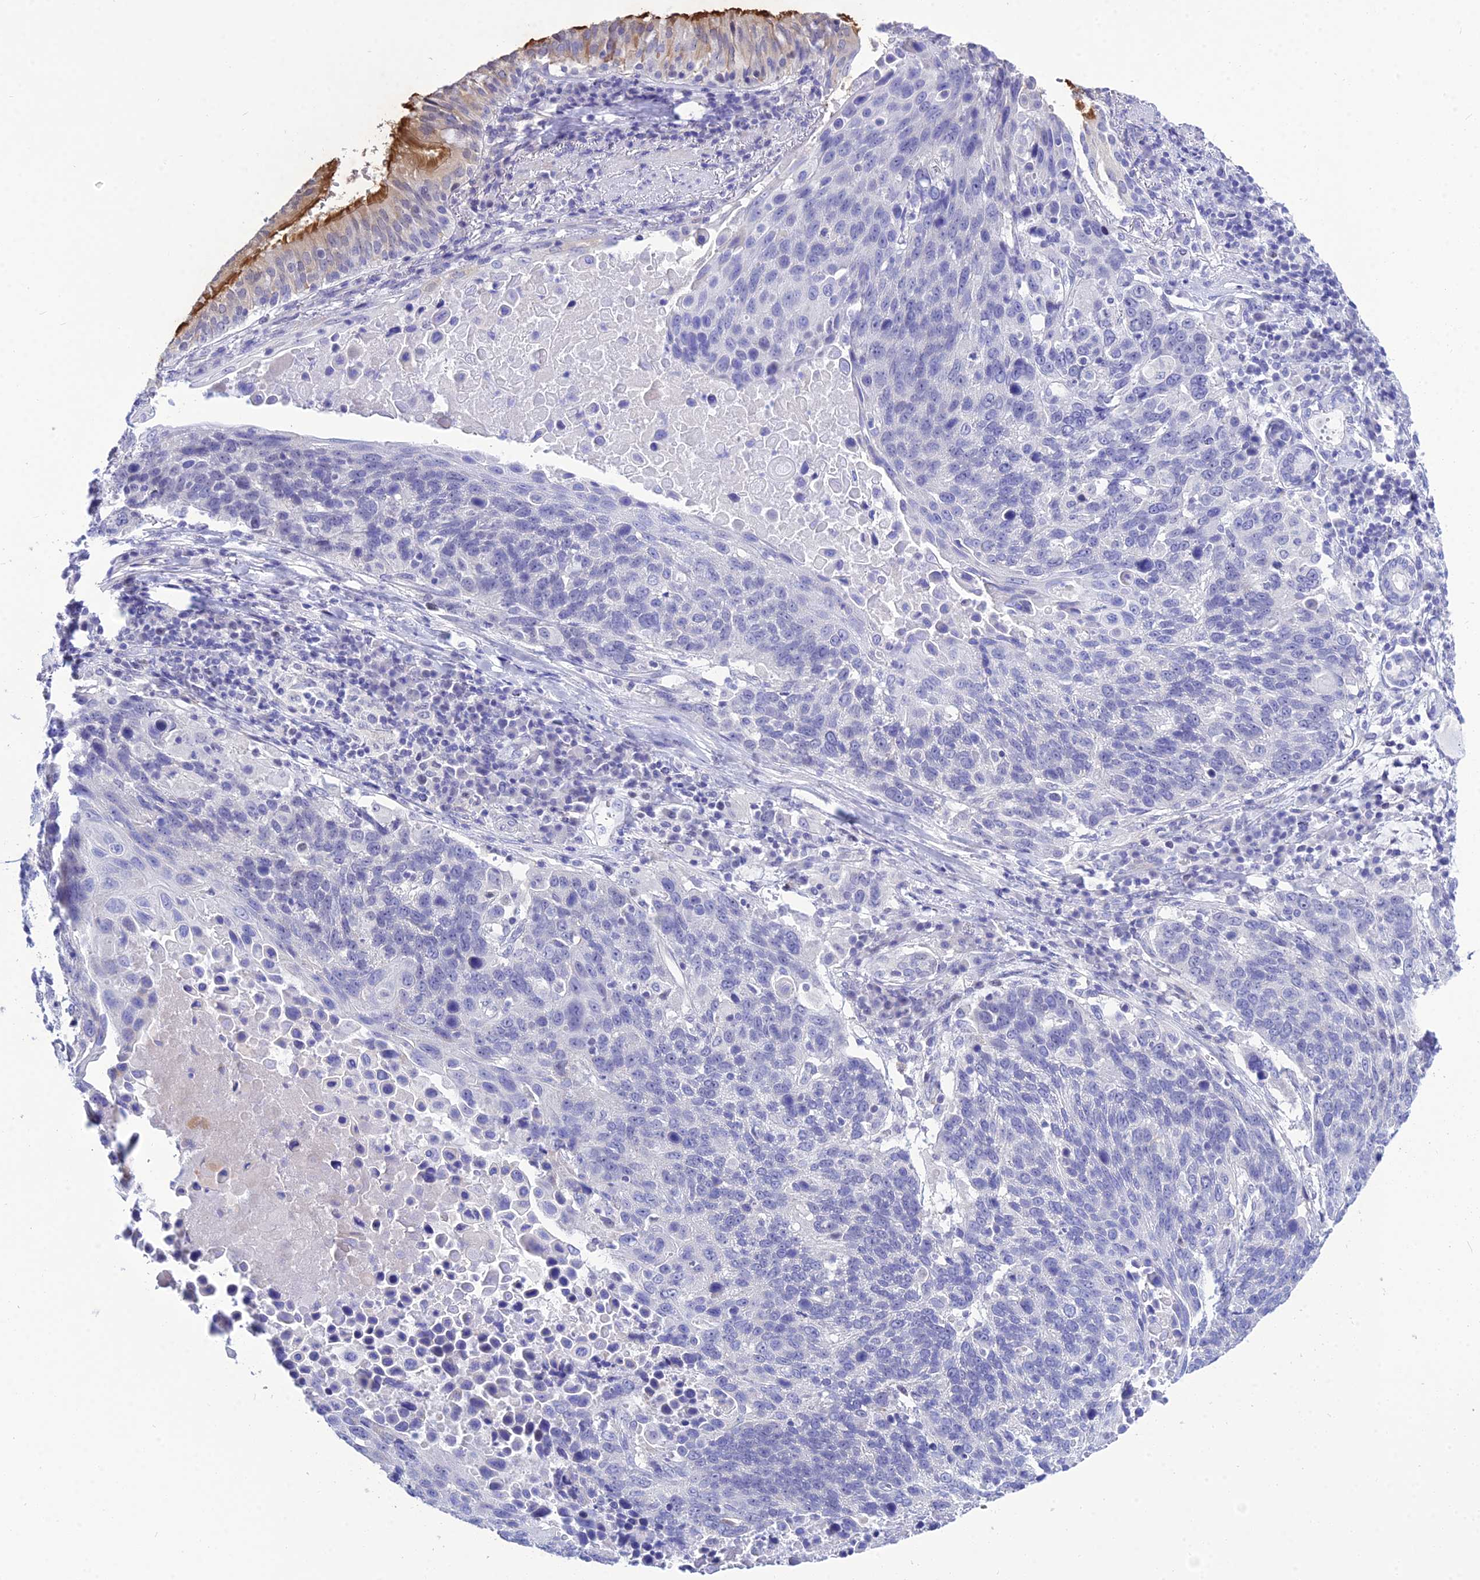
{"staining": {"intensity": "negative", "quantity": "none", "location": "none"}, "tissue": "lung cancer", "cell_type": "Tumor cells", "image_type": "cancer", "snomed": [{"axis": "morphology", "description": "Squamous cell carcinoma, NOS"}, {"axis": "topography", "description": "Lung"}], "caption": "There is no significant staining in tumor cells of squamous cell carcinoma (lung). The staining was performed using DAB to visualize the protein expression in brown, while the nuclei were stained in blue with hematoxylin (Magnification: 20x).", "gene": "DEFB107A", "patient": {"sex": "male", "age": 66}}